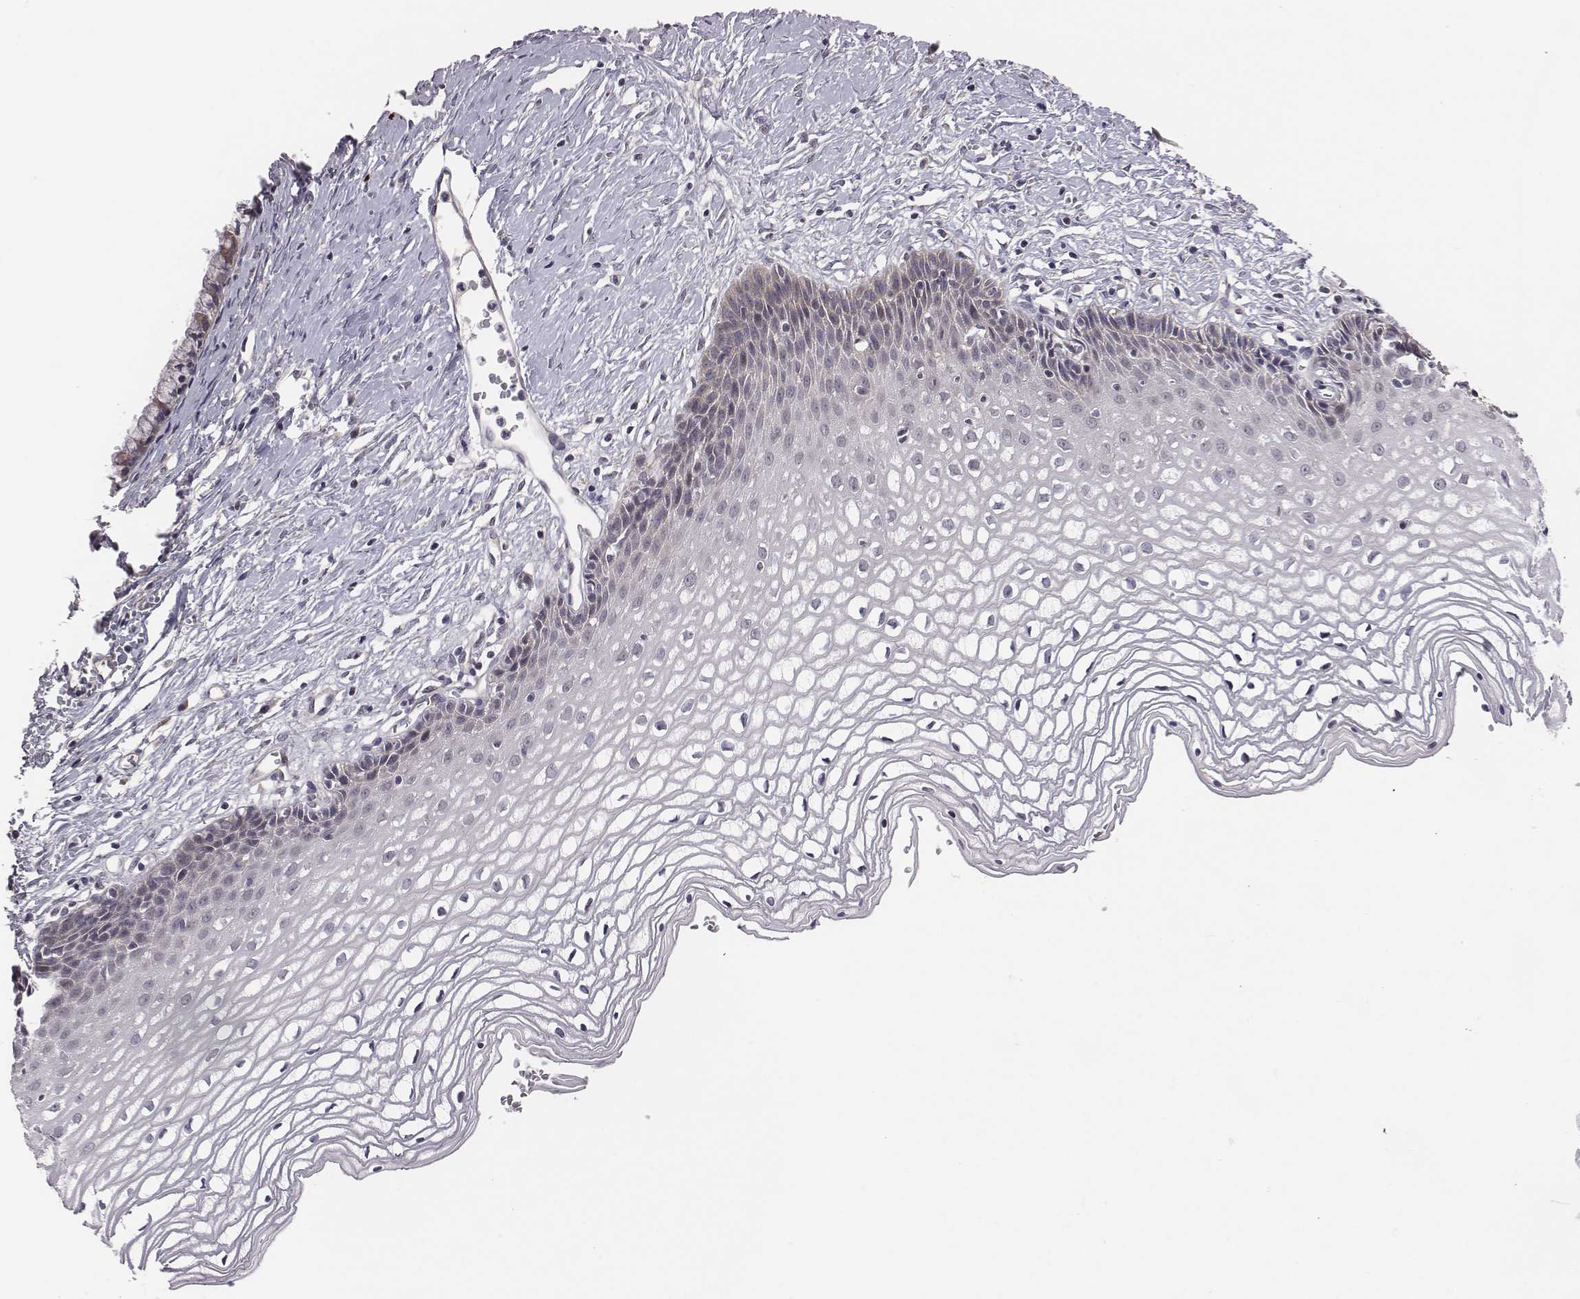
{"staining": {"intensity": "negative", "quantity": "none", "location": "none"}, "tissue": "cervix", "cell_type": "Squamous epithelial cells", "image_type": "normal", "snomed": [{"axis": "morphology", "description": "Normal tissue, NOS"}, {"axis": "topography", "description": "Cervix"}], "caption": "The histopathology image demonstrates no significant staining in squamous epithelial cells of cervix.", "gene": "SMURF2", "patient": {"sex": "female", "age": 40}}